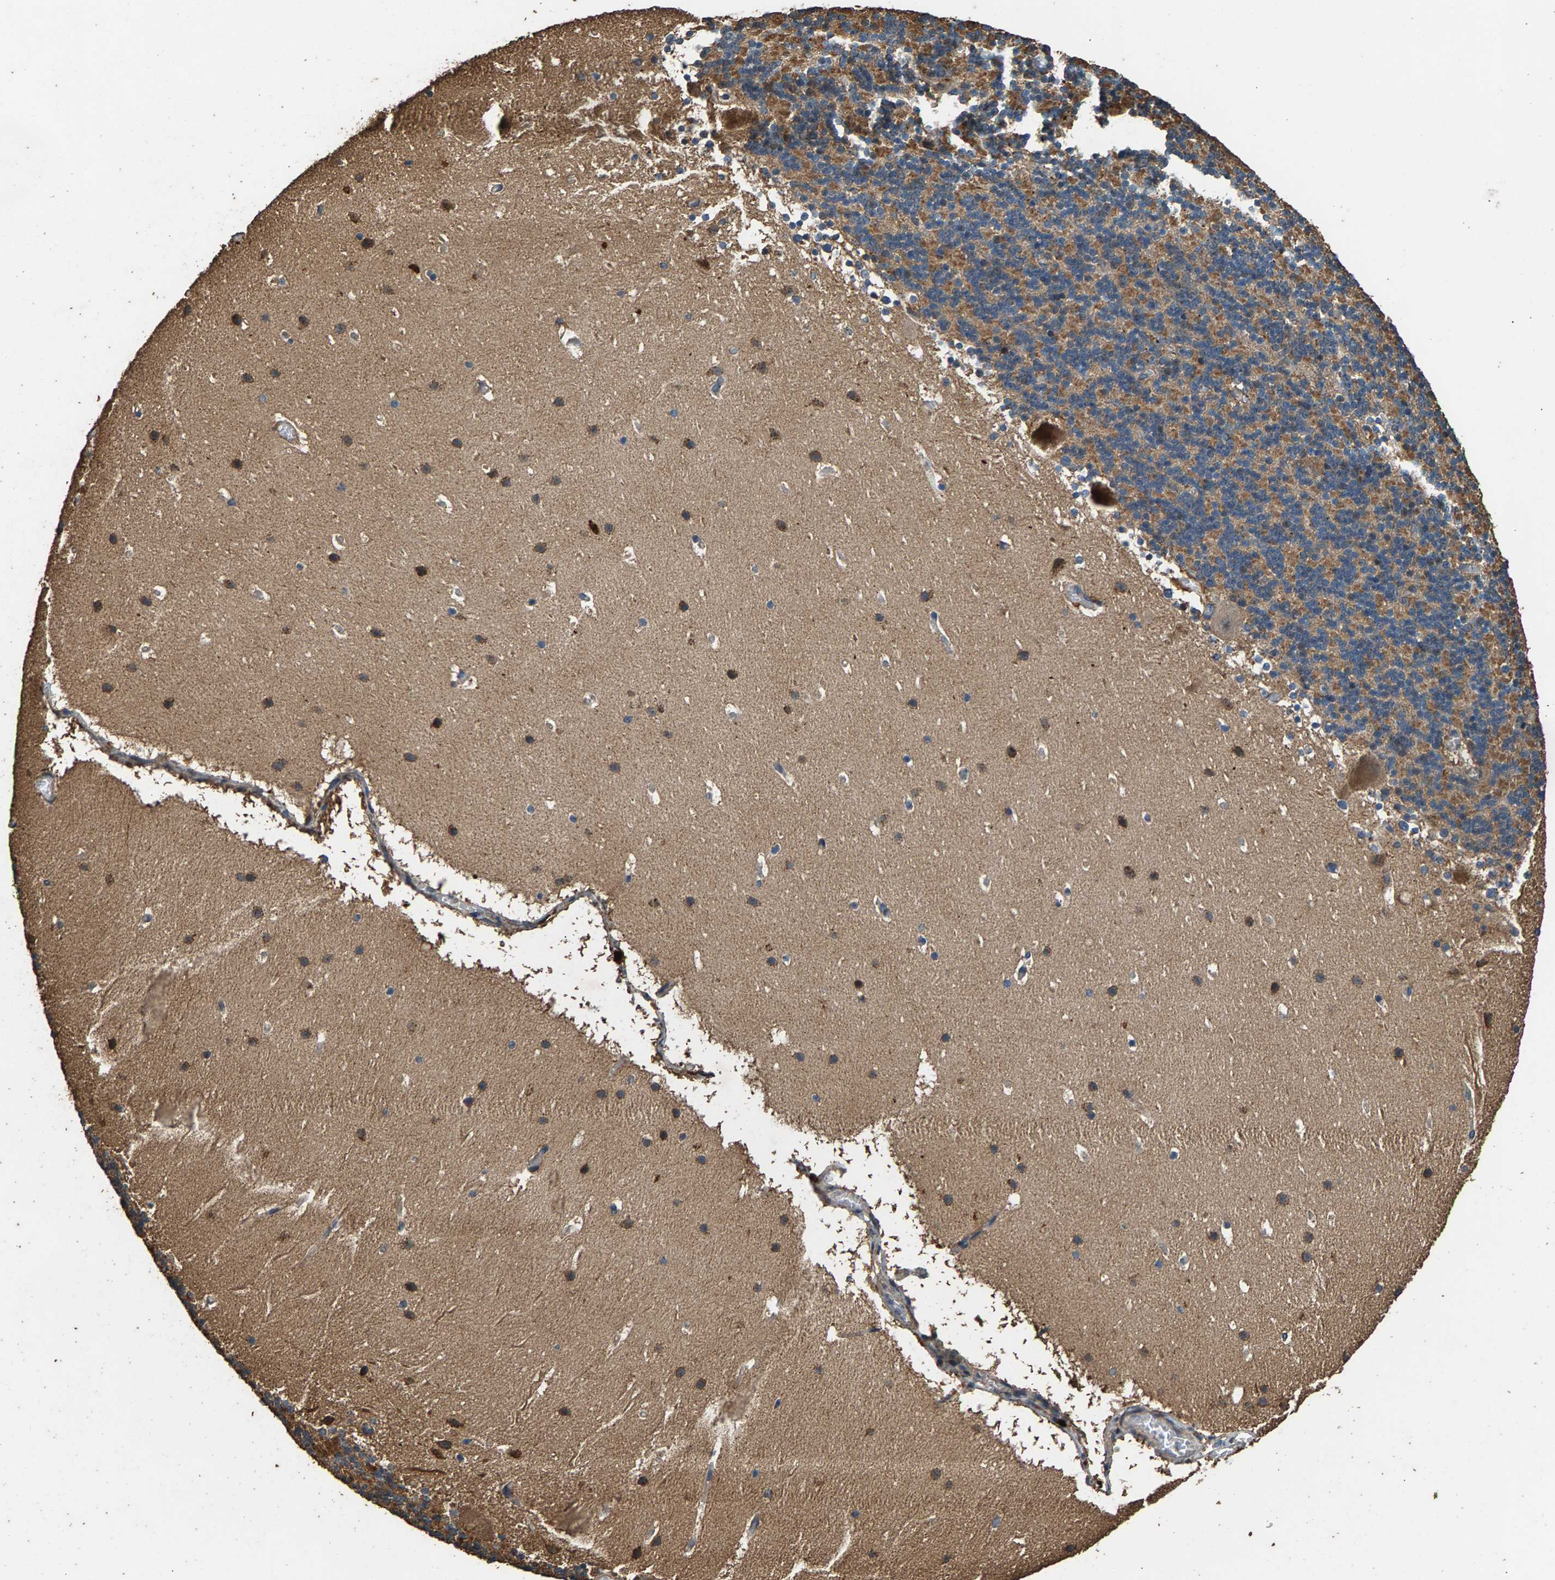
{"staining": {"intensity": "moderate", "quantity": "25%-75%", "location": "cytoplasmic/membranous"}, "tissue": "cerebellum", "cell_type": "Cells in granular layer", "image_type": "normal", "snomed": [{"axis": "morphology", "description": "Normal tissue, NOS"}, {"axis": "topography", "description": "Cerebellum"}], "caption": "A brown stain labels moderate cytoplasmic/membranous expression of a protein in cells in granular layer of benign human cerebellum. Immunohistochemistry stains the protein in brown and the nuclei are stained blue.", "gene": "MRPL27", "patient": {"sex": "male", "age": 45}}